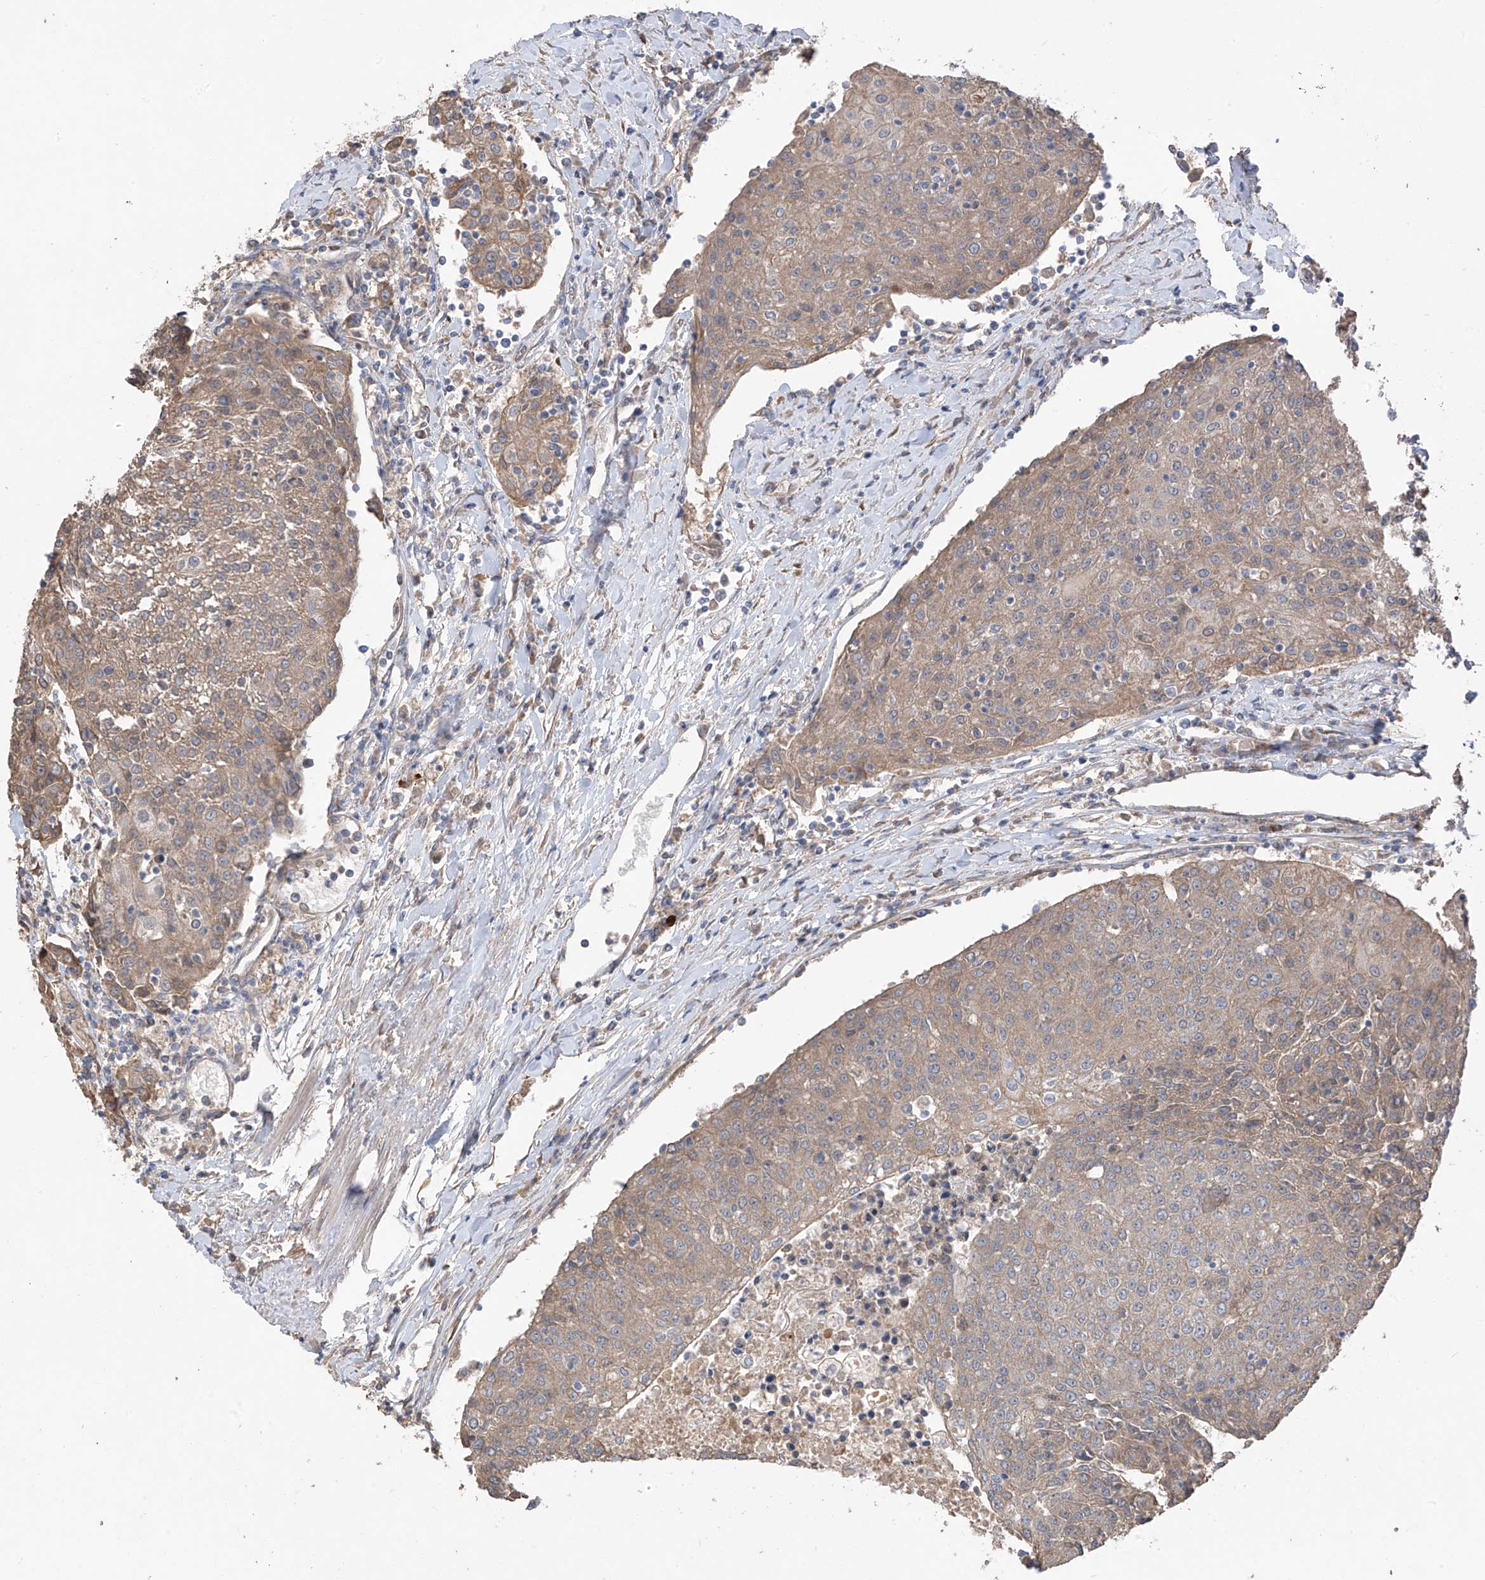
{"staining": {"intensity": "moderate", "quantity": "25%-75%", "location": "cytoplasmic/membranous"}, "tissue": "urothelial cancer", "cell_type": "Tumor cells", "image_type": "cancer", "snomed": [{"axis": "morphology", "description": "Urothelial carcinoma, High grade"}, {"axis": "topography", "description": "Urinary bladder"}], "caption": "Immunohistochemistry image of neoplastic tissue: urothelial carcinoma (high-grade) stained using IHC demonstrates medium levels of moderate protein expression localized specifically in the cytoplasmic/membranous of tumor cells, appearing as a cytoplasmic/membranous brown color.", "gene": "AGBL5", "patient": {"sex": "female", "age": 85}}